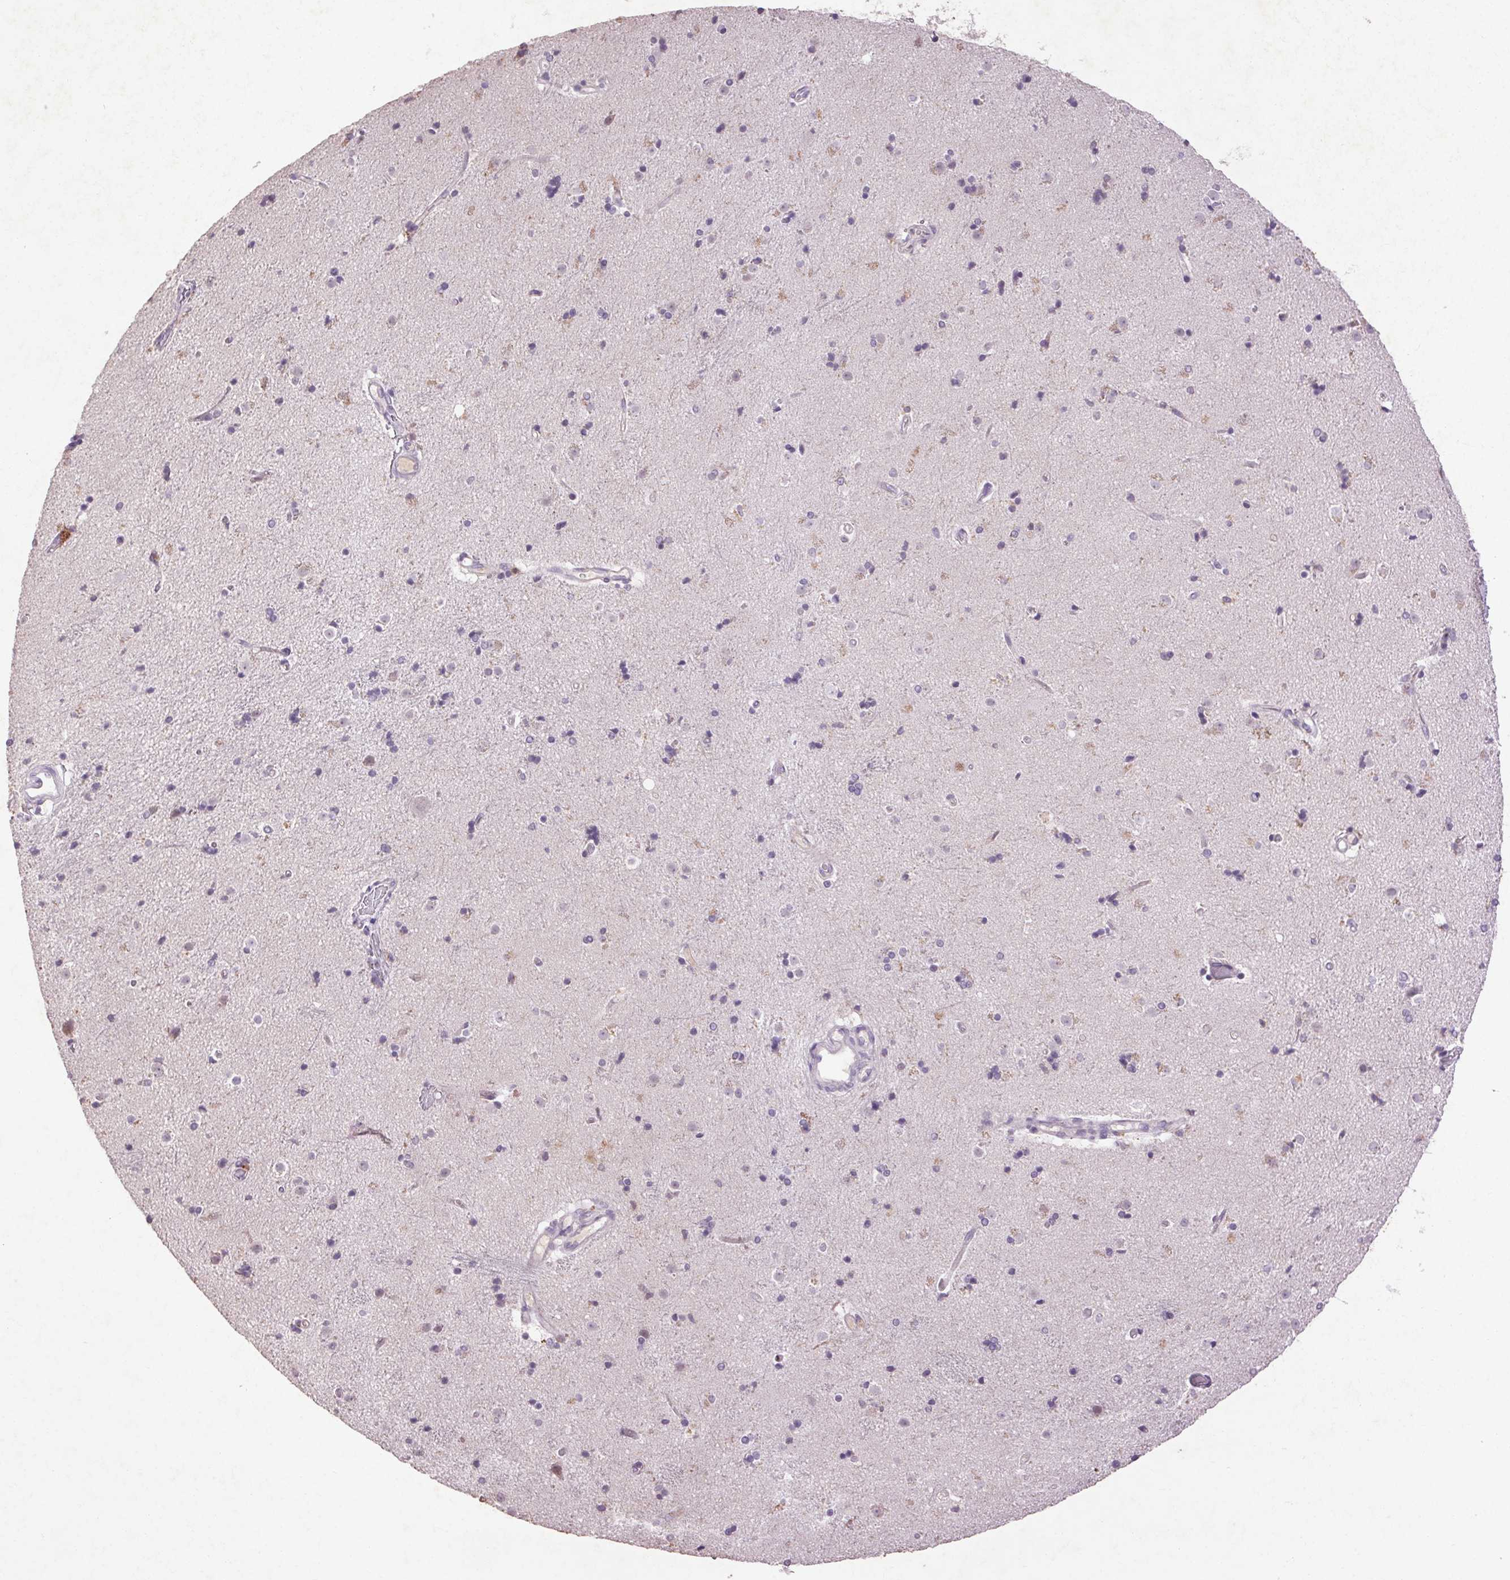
{"staining": {"intensity": "moderate", "quantity": "<25%", "location": "cytoplasmic/membranous"}, "tissue": "caudate", "cell_type": "Glial cells", "image_type": "normal", "snomed": [{"axis": "morphology", "description": "Normal tissue, NOS"}, {"axis": "topography", "description": "Lateral ventricle wall"}], "caption": "A low amount of moderate cytoplasmic/membranous staining is identified in about <25% of glial cells in unremarkable caudate. (Stains: DAB in brown, nuclei in blue, Microscopy: brightfield microscopy at high magnification).", "gene": "FNDC7", "patient": {"sex": "female", "age": 71}}